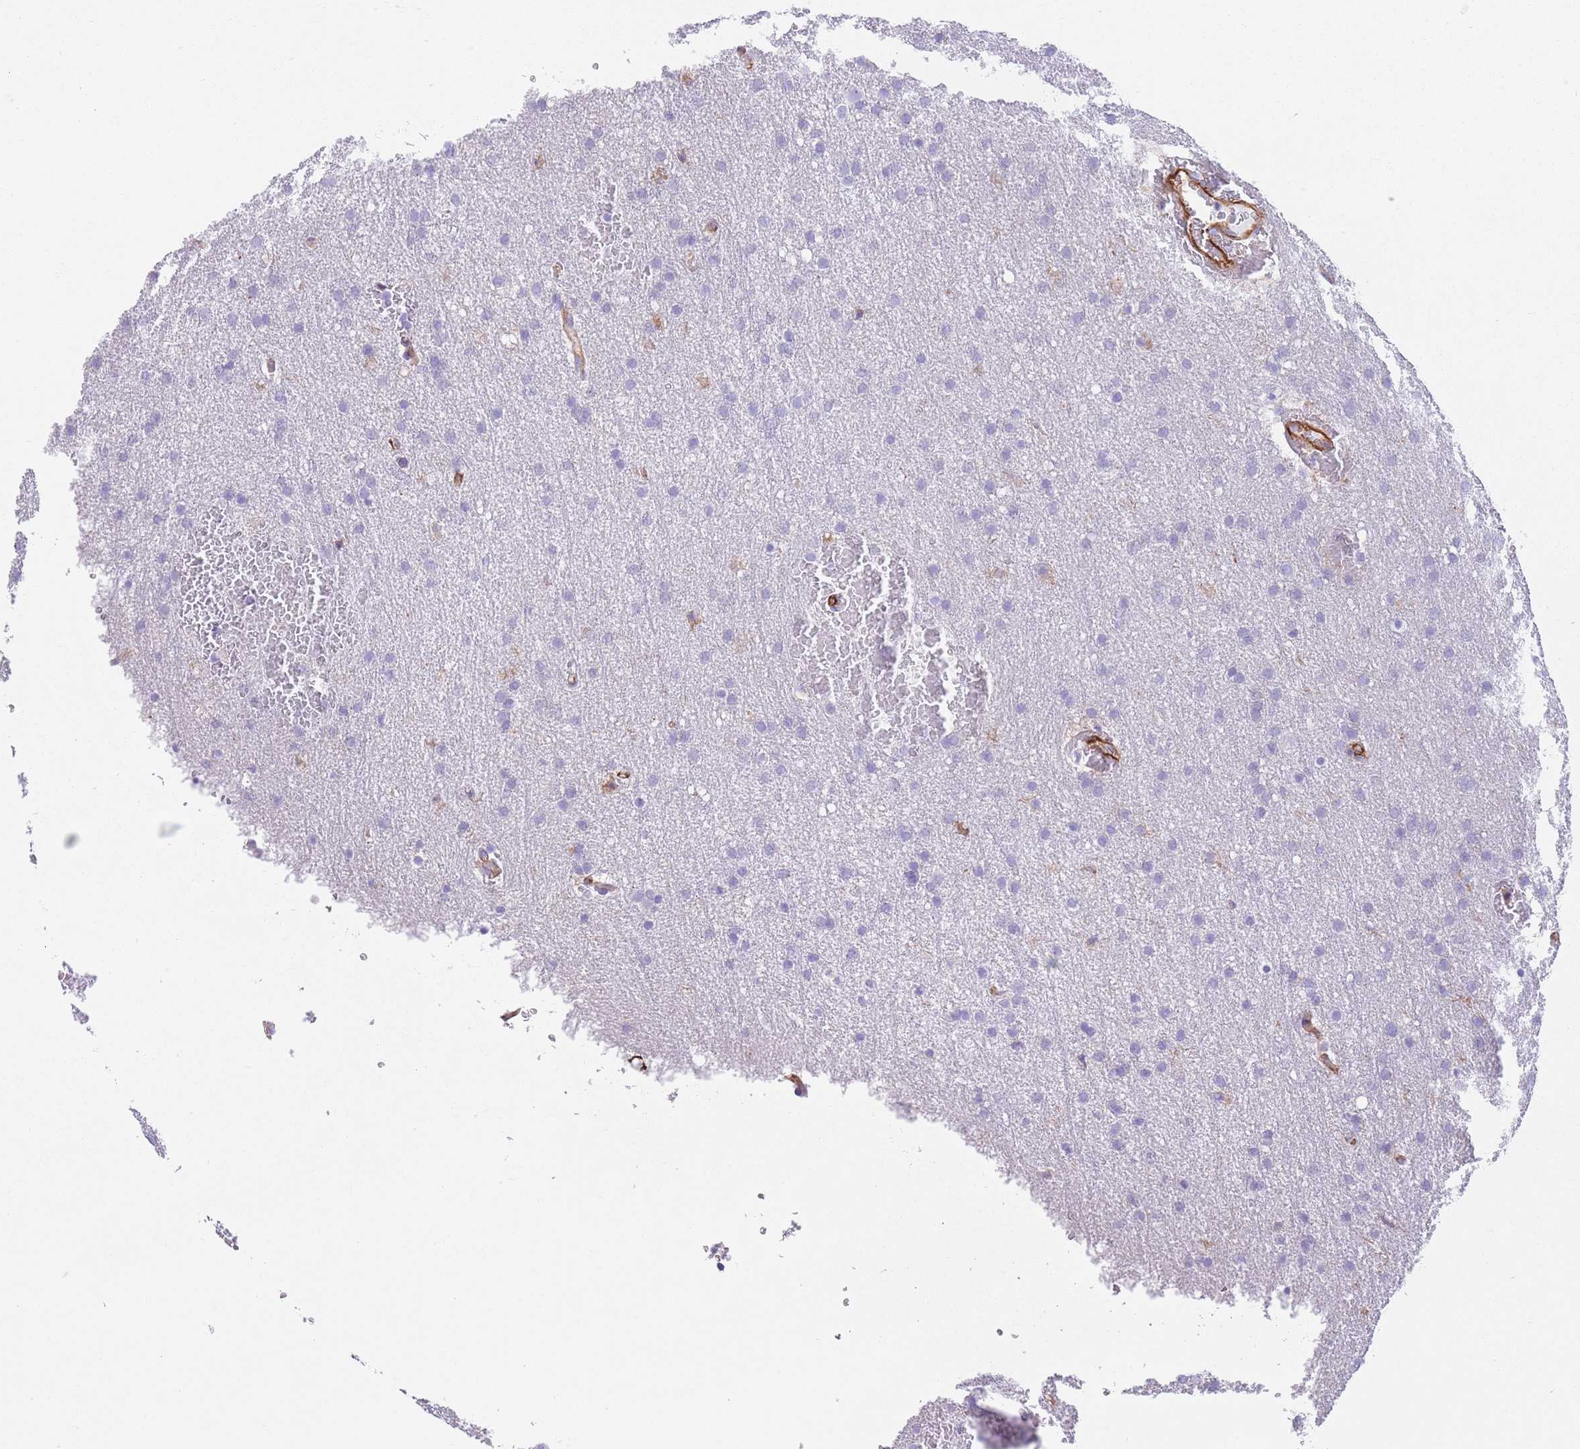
{"staining": {"intensity": "negative", "quantity": "none", "location": "none"}, "tissue": "glioma", "cell_type": "Tumor cells", "image_type": "cancer", "snomed": [{"axis": "morphology", "description": "Glioma, malignant, Low grade"}, {"axis": "topography", "description": "Brain"}], "caption": "DAB immunohistochemical staining of human glioma exhibits no significant positivity in tumor cells.", "gene": "PTCD1", "patient": {"sex": "female", "age": 32}}